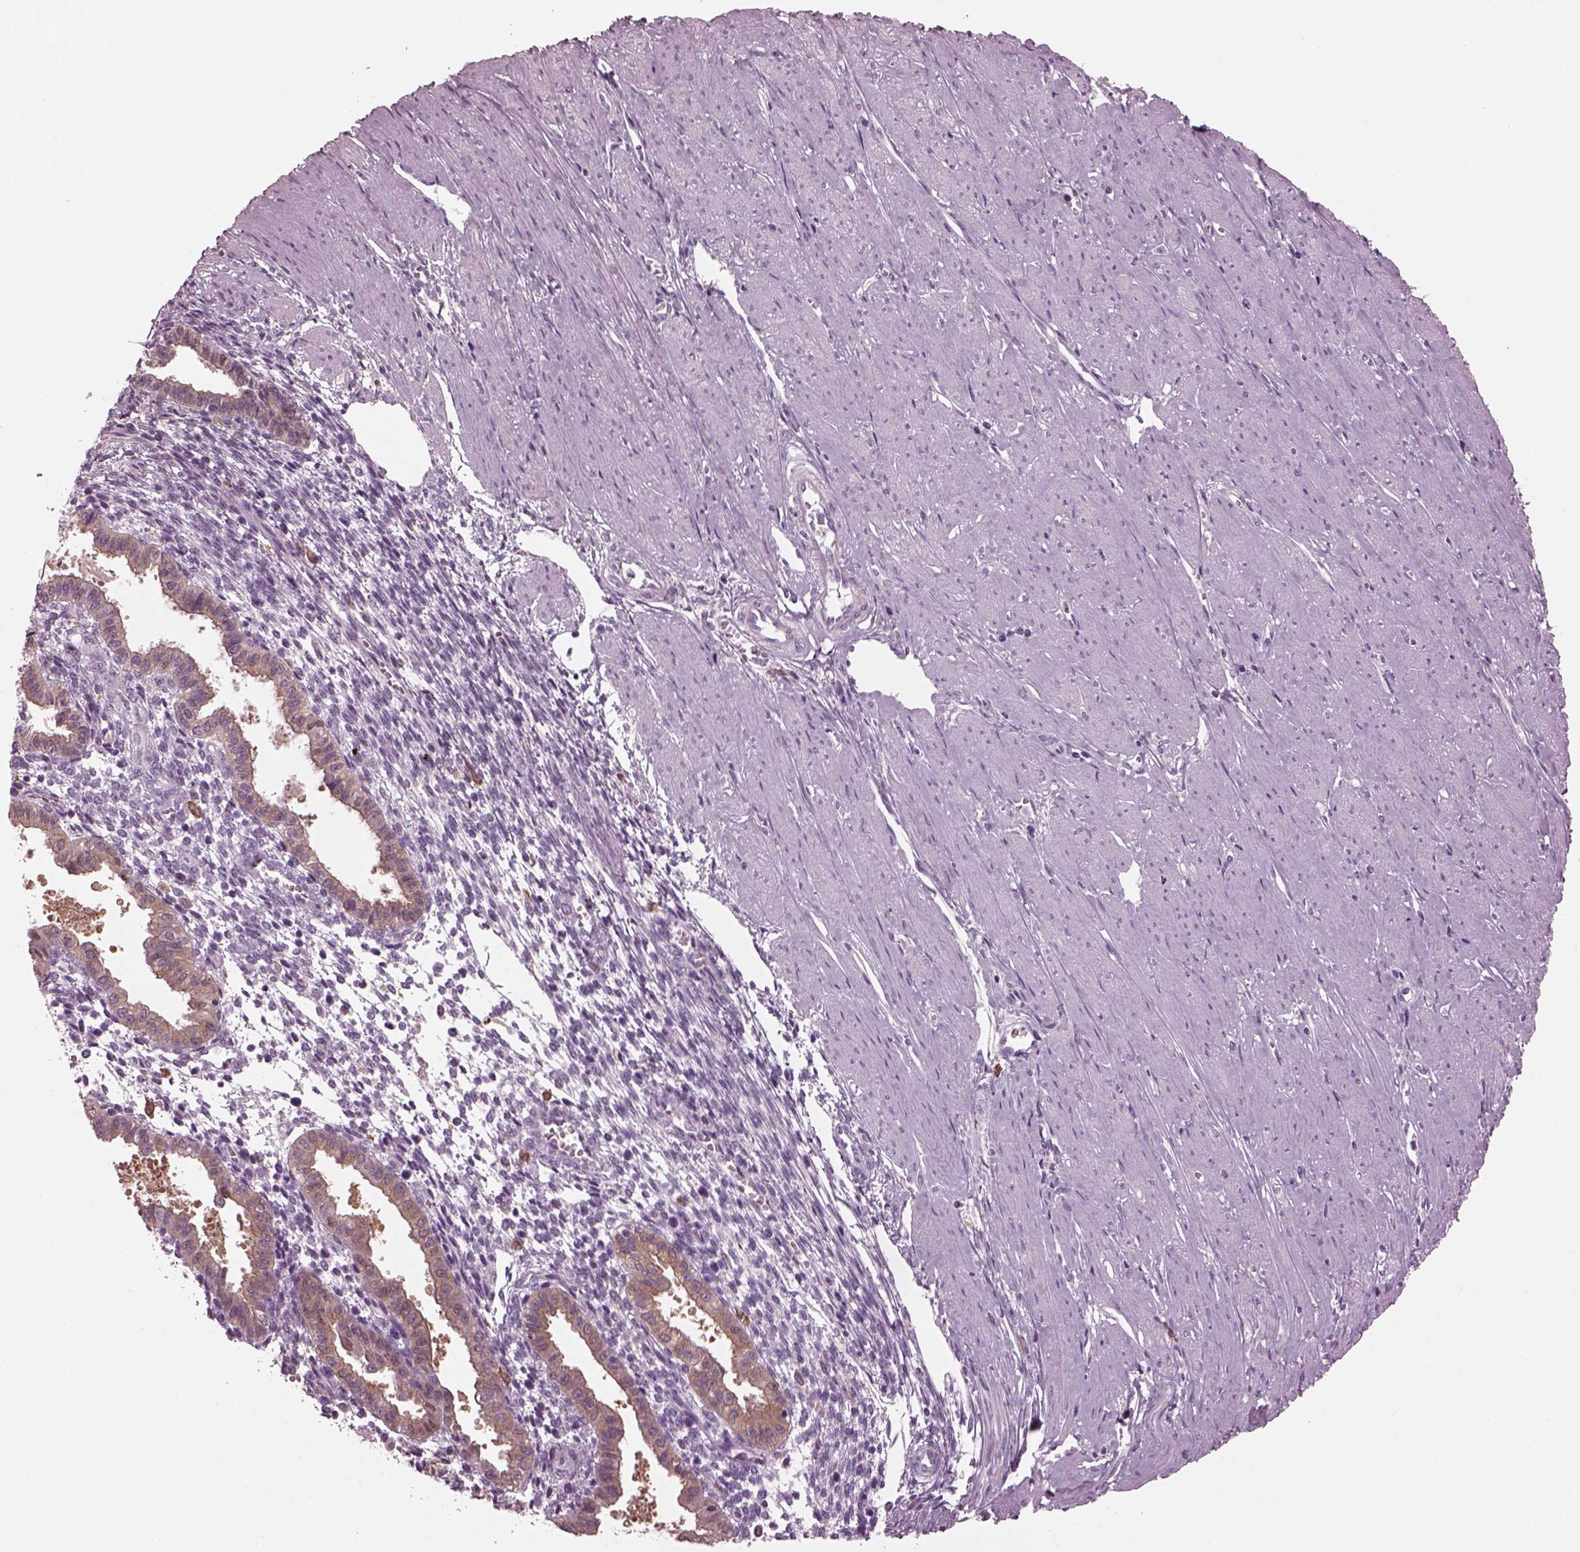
{"staining": {"intensity": "negative", "quantity": "none", "location": "none"}, "tissue": "endometrium", "cell_type": "Cells in endometrial stroma", "image_type": "normal", "snomed": [{"axis": "morphology", "description": "Normal tissue, NOS"}, {"axis": "topography", "description": "Endometrium"}], "caption": "This photomicrograph is of normal endometrium stained with IHC to label a protein in brown with the nuclei are counter-stained blue. There is no expression in cells in endometrial stroma.", "gene": "SHTN1", "patient": {"sex": "female", "age": 37}}